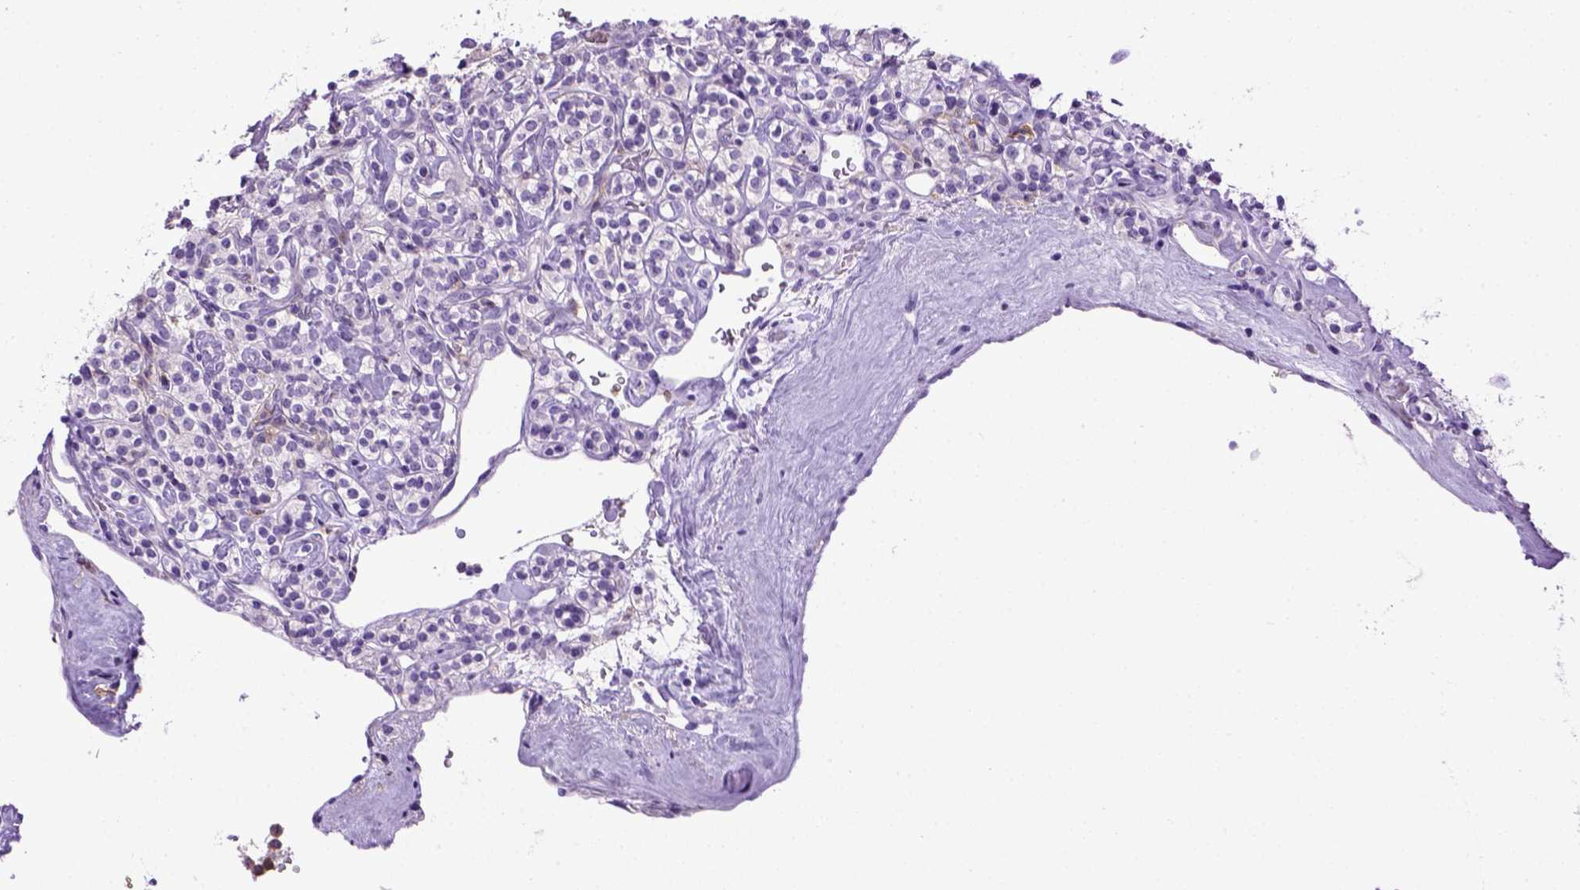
{"staining": {"intensity": "negative", "quantity": "none", "location": "none"}, "tissue": "renal cancer", "cell_type": "Tumor cells", "image_type": "cancer", "snomed": [{"axis": "morphology", "description": "Adenocarcinoma, NOS"}, {"axis": "topography", "description": "Kidney"}], "caption": "This is an immunohistochemistry micrograph of human adenocarcinoma (renal). There is no positivity in tumor cells.", "gene": "ITGAX", "patient": {"sex": "male", "age": 77}}